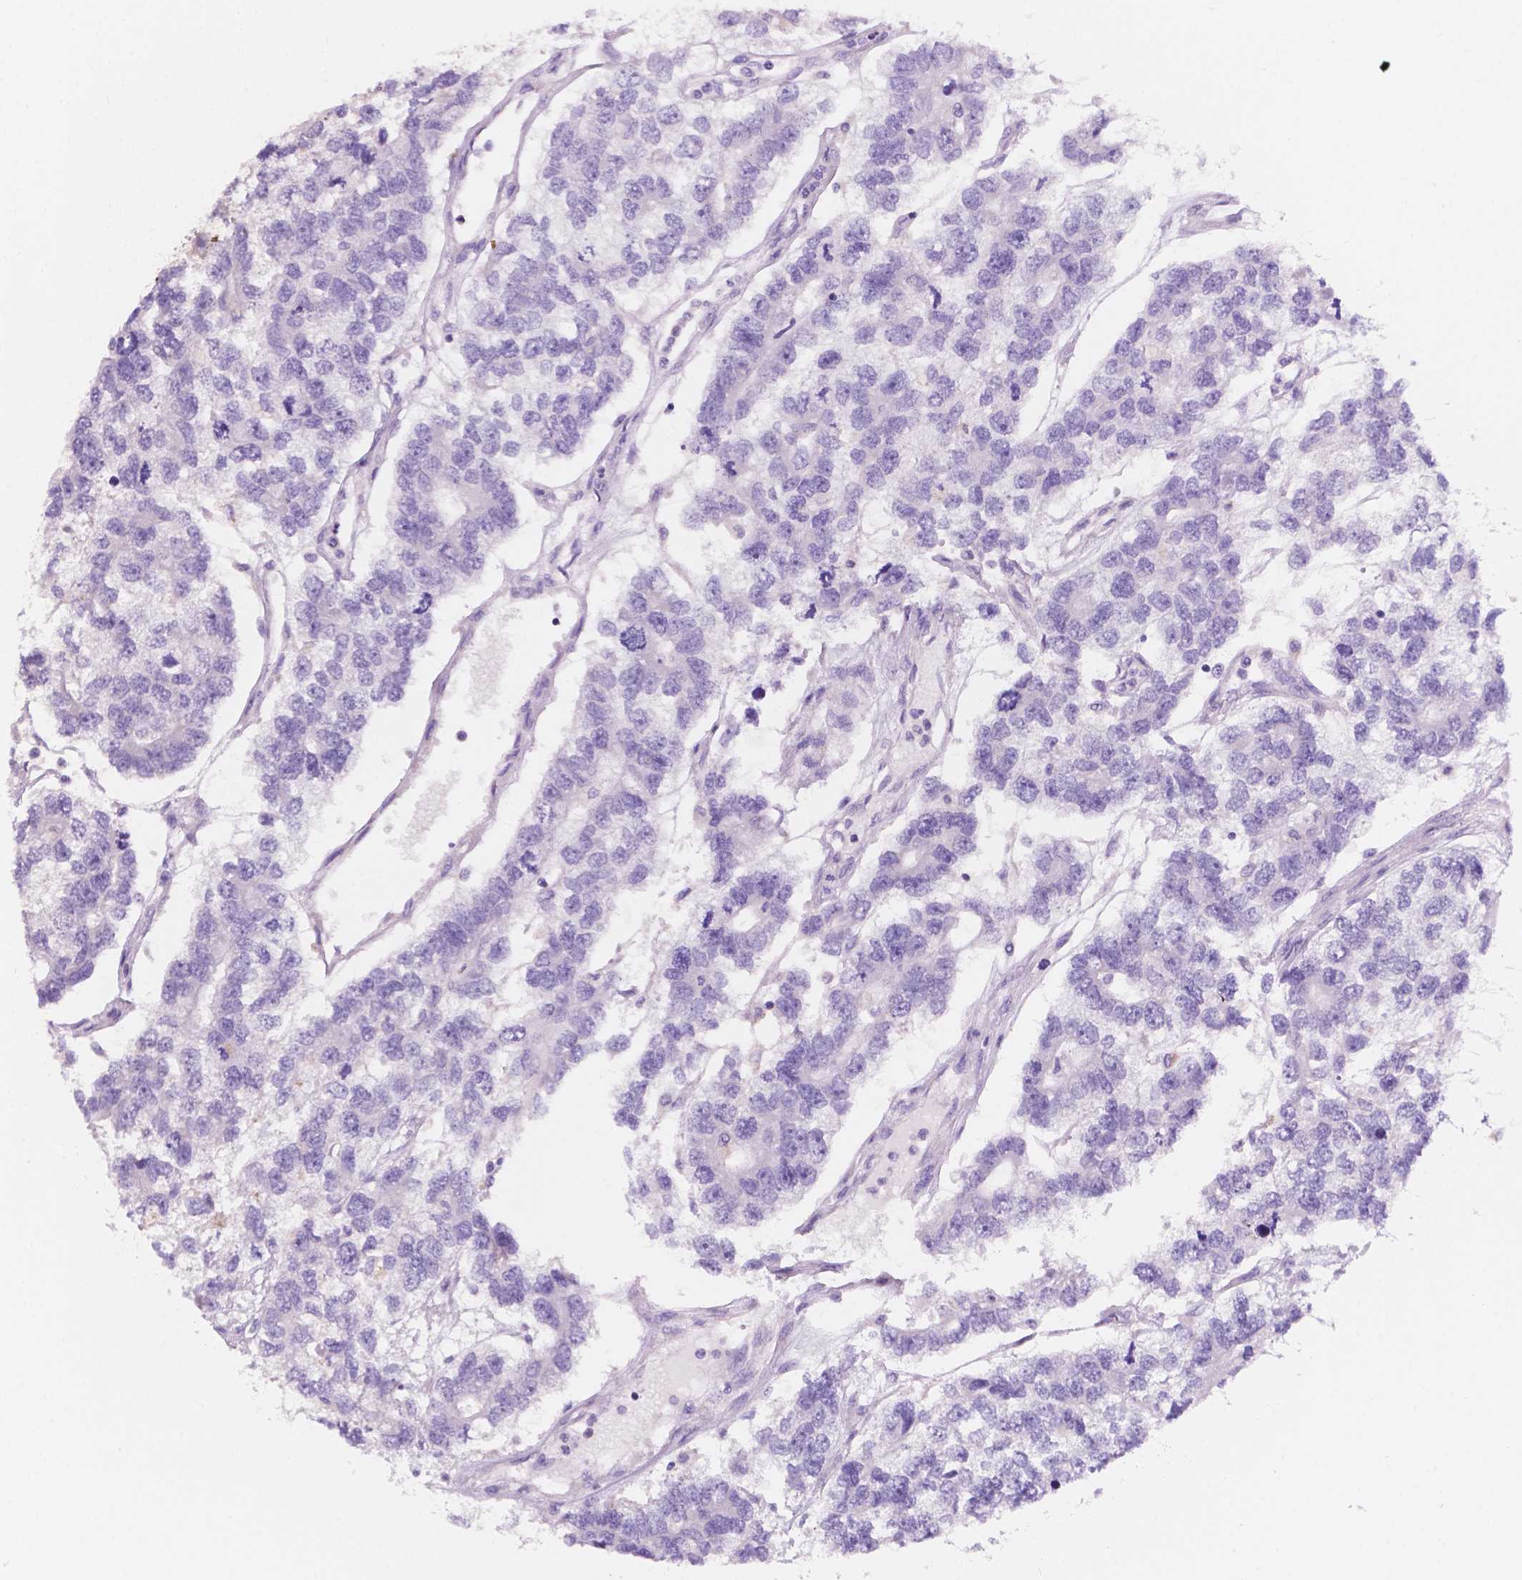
{"staining": {"intensity": "negative", "quantity": "none", "location": "none"}, "tissue": "testis cancer", "cell_type": "Tumor cells", "image_type": "cancer", "snomed": [{"axis": "morphology", "description": "Seminoma, NOS"}, {"axis": "topography", "description": "Testis"}], "caption": "Tumor cells are negative for protein expression in human testis seminoma.", "gene": "SBSN", "patient": {"sex": "male", "age": 52}}